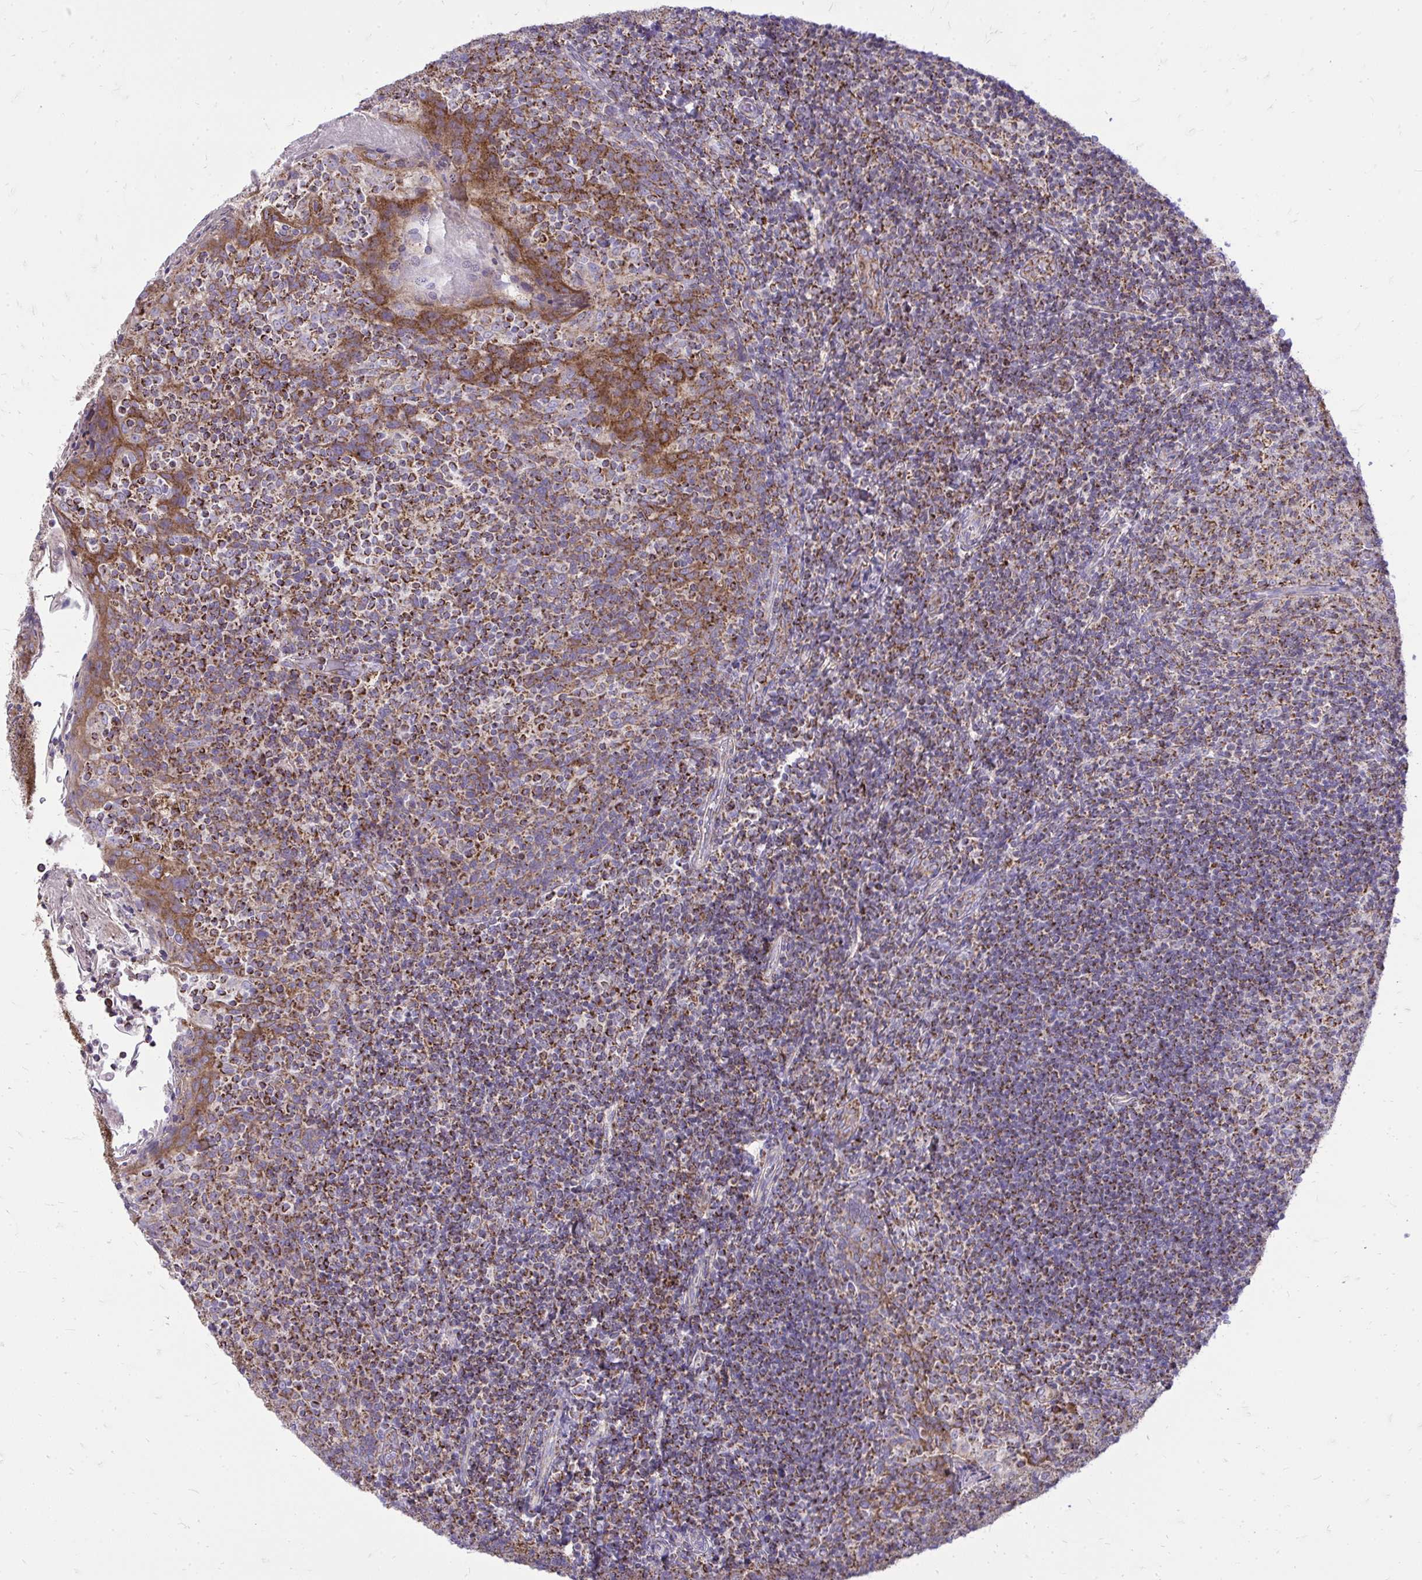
{"staining": {"intensity": "moderate", "quantity": ">75%", "location": "cytoplasmic/membranous"}, "tissue": "tonsil", "cell_type": "Germinal center cells", "image_type": "normal", "snomed": [{"axis": "morphology", "description": "Normal tissue, NOS"}, {"axis": "topography", "description": "Tonsil"}], "caption": "Moderate cytoplasmic/membranous expression for a protein is identified in about >75% of germinal center cells of unremarkable tonsil using immunohistochemistry.", "gene": "SPTBN2", "patient": {"sex": "female", "age": 10}}